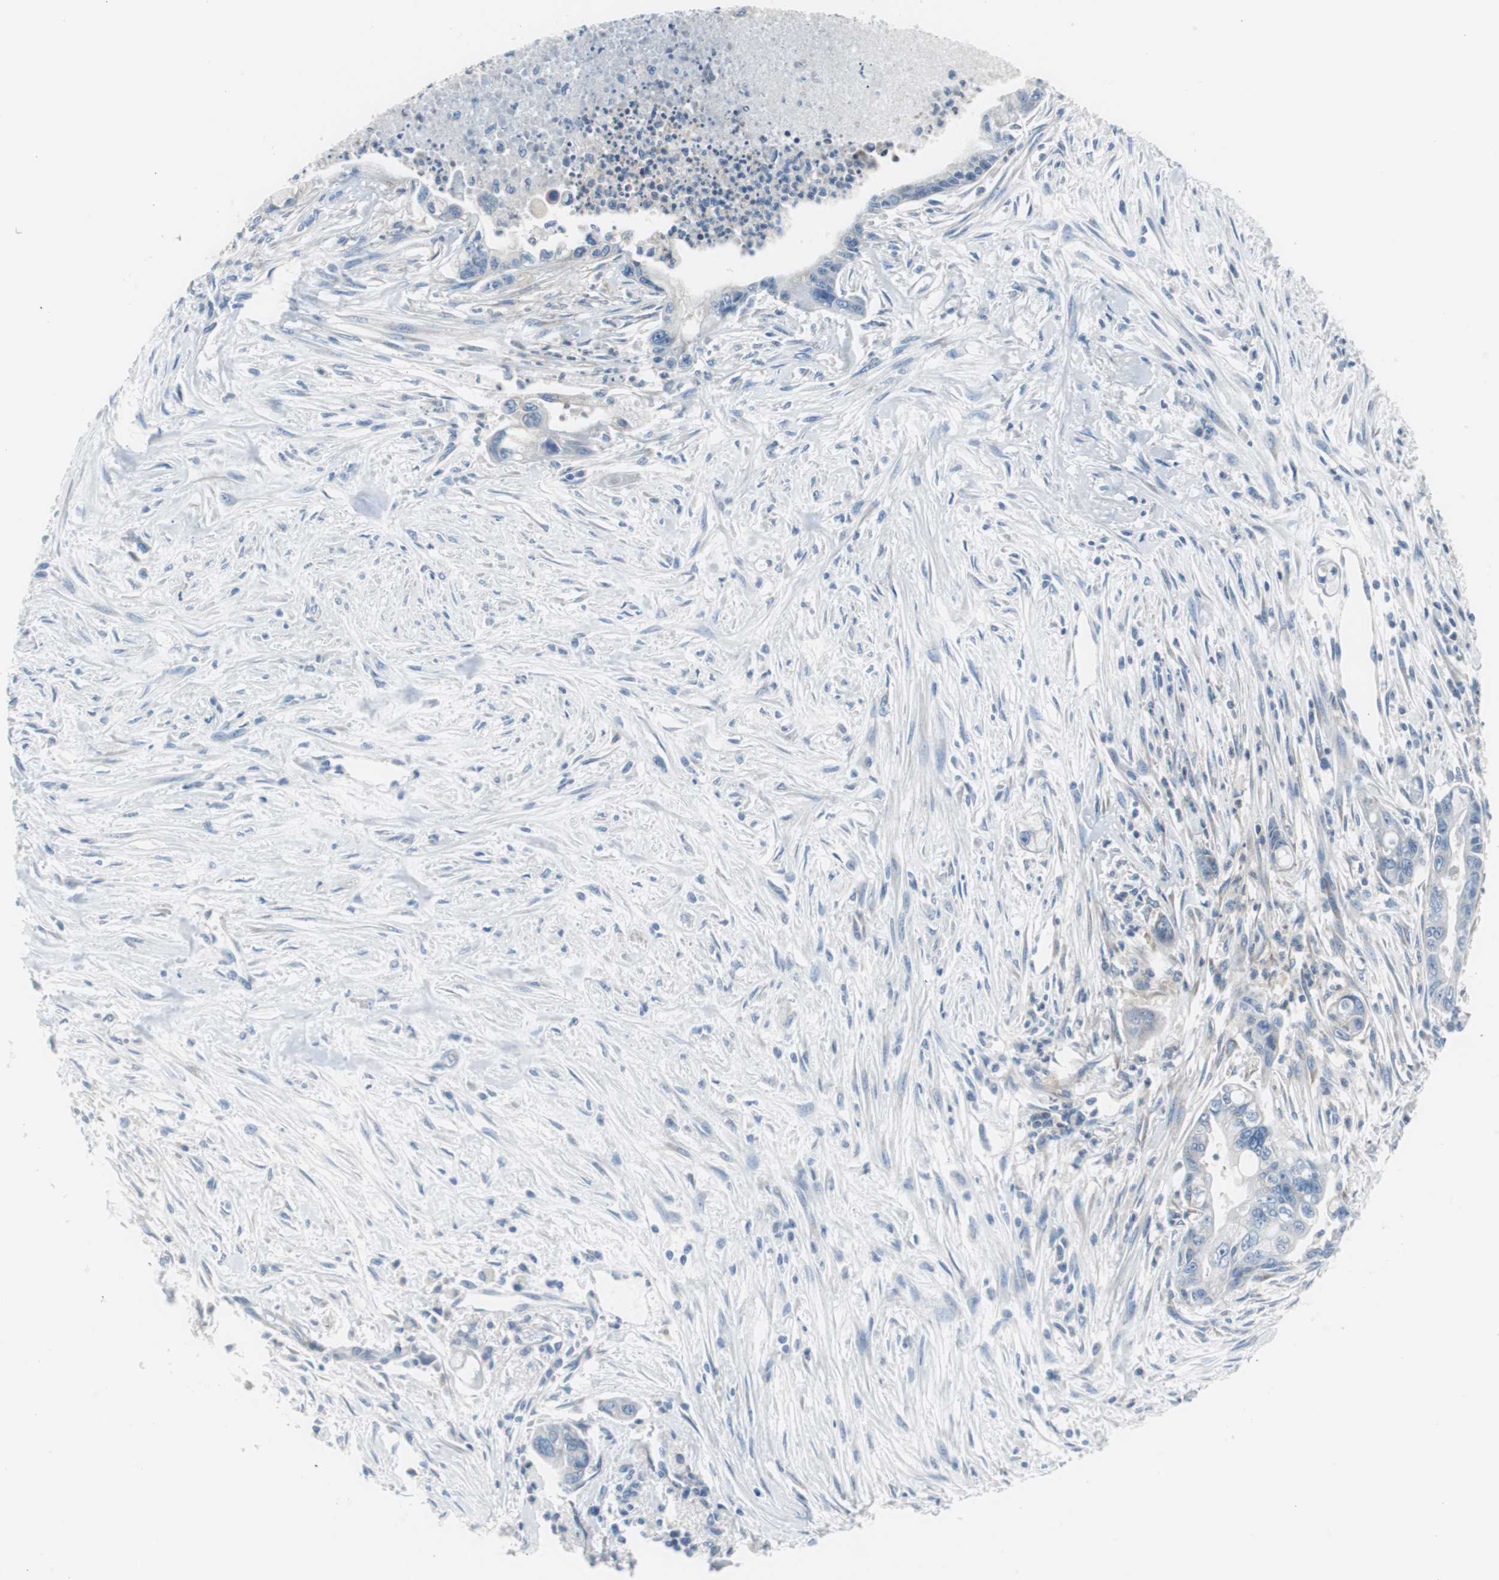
{"staining": {"intensity": "negative", "quantity": "none", "location": "none"}, "tissue": "pancreatic cancer", "cell_type": "Tumor cells", "image_type": "cancer", "snomed": [{"axis": "morphology", "description": "Adenocarcinoma, NOS"}, {"axis": "topography", "description": "Pancreas"}], "caption": "High magnification brightfield microscopy of adenocarcinoma (pancreatic) stained with DAB (brown) and counterstained with hematoxylin (blue): tumor cells show no significant positivity.", "gene": "RPS12", "patient": {"sex": "male", "age": 70}}